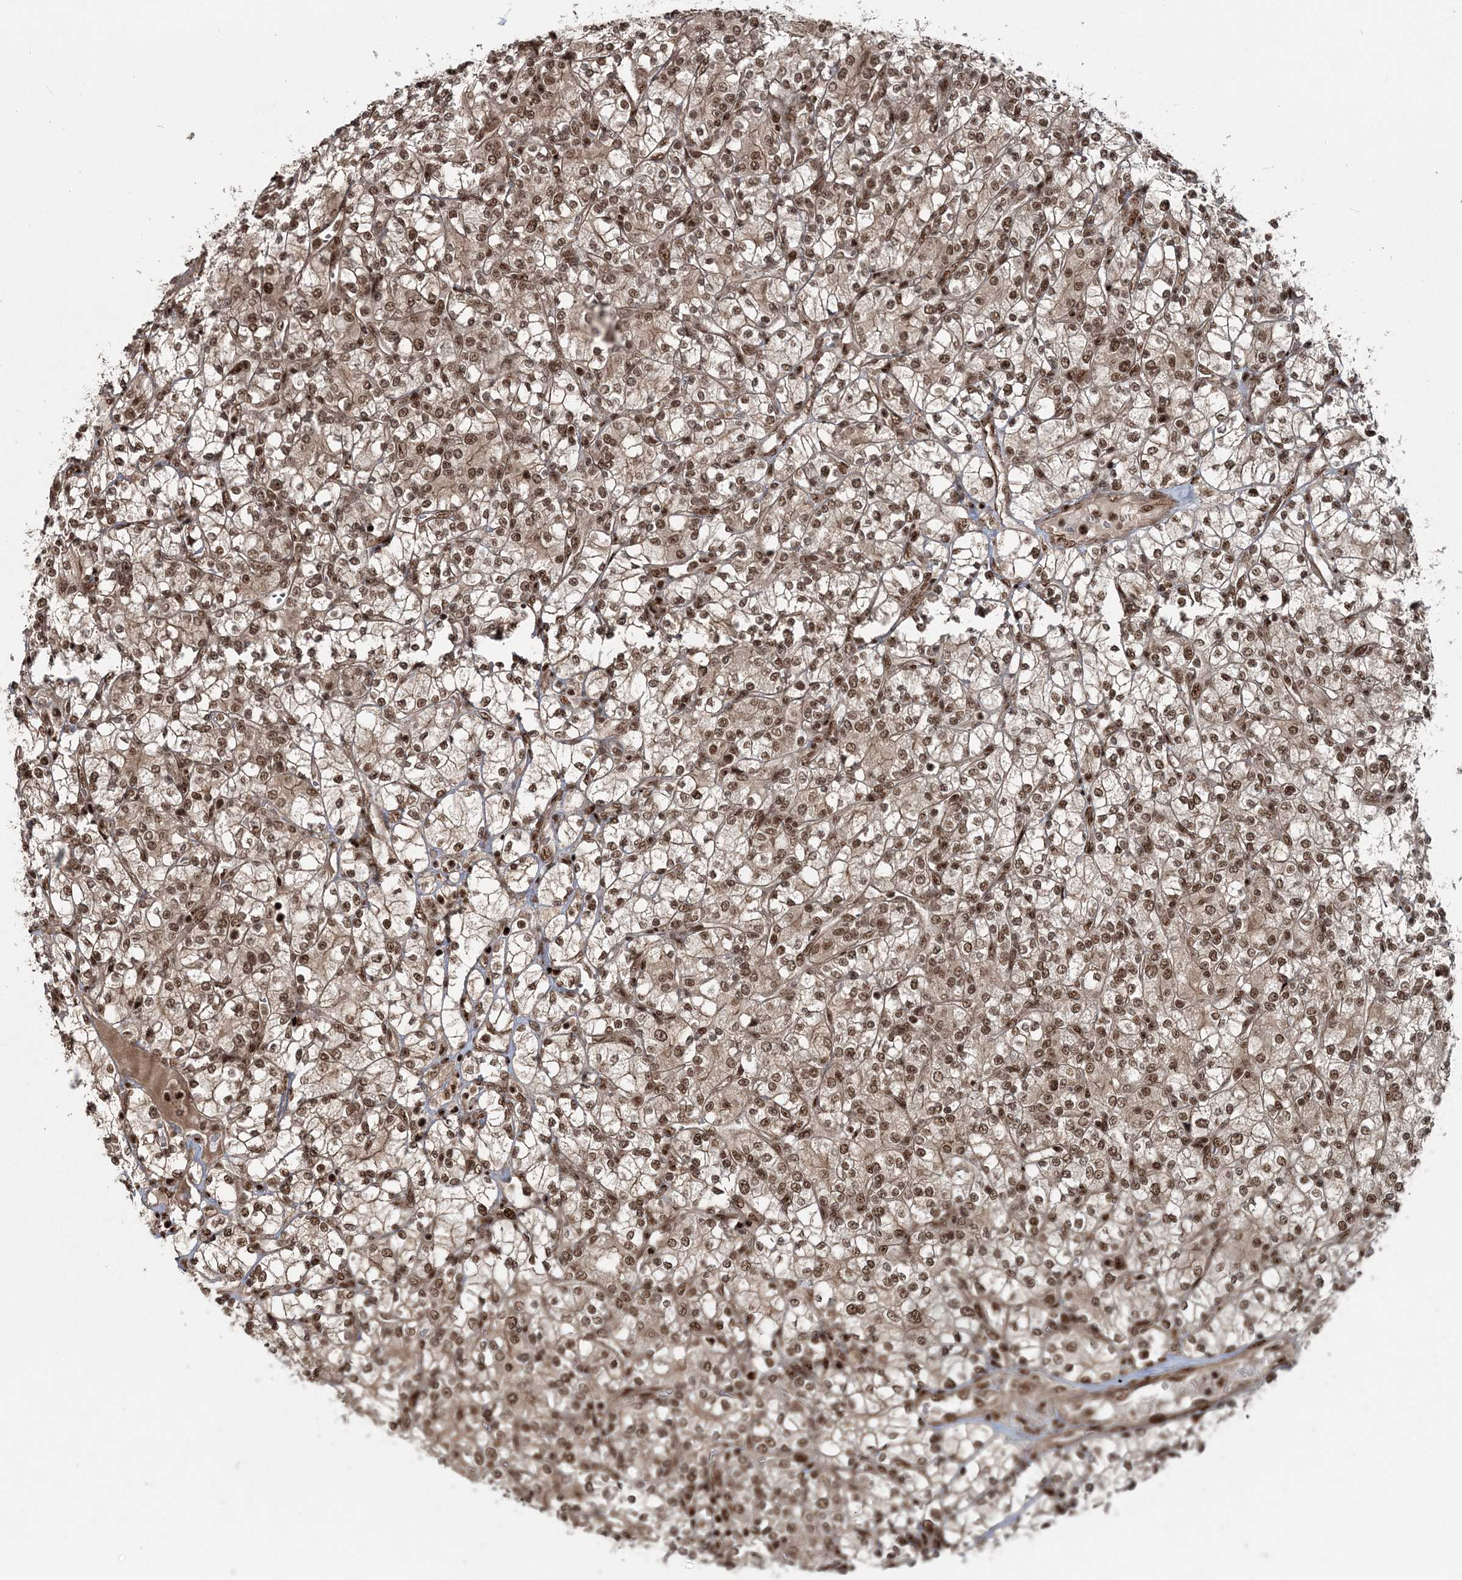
{"staining": {"intensity": "moderate", "quantity": ">75%", "location": "cytoplasmic/membranous,nuclear"}, "tissue": "renal cancer", "cell_type": "Tumor cells", "image_type": "cancer", "snomed": [{"axis": "morphology", "description": "Adenocarcinoma, NOS"}, {"axis": "topography", "description": "Kidney"}], "caption": "Human adenocarcinoma (renal) stained with a protein marker shows moderate staining in tumor cells.", "gene": "EXOSC8", "patient": {"sex": "male", "age": 77}}